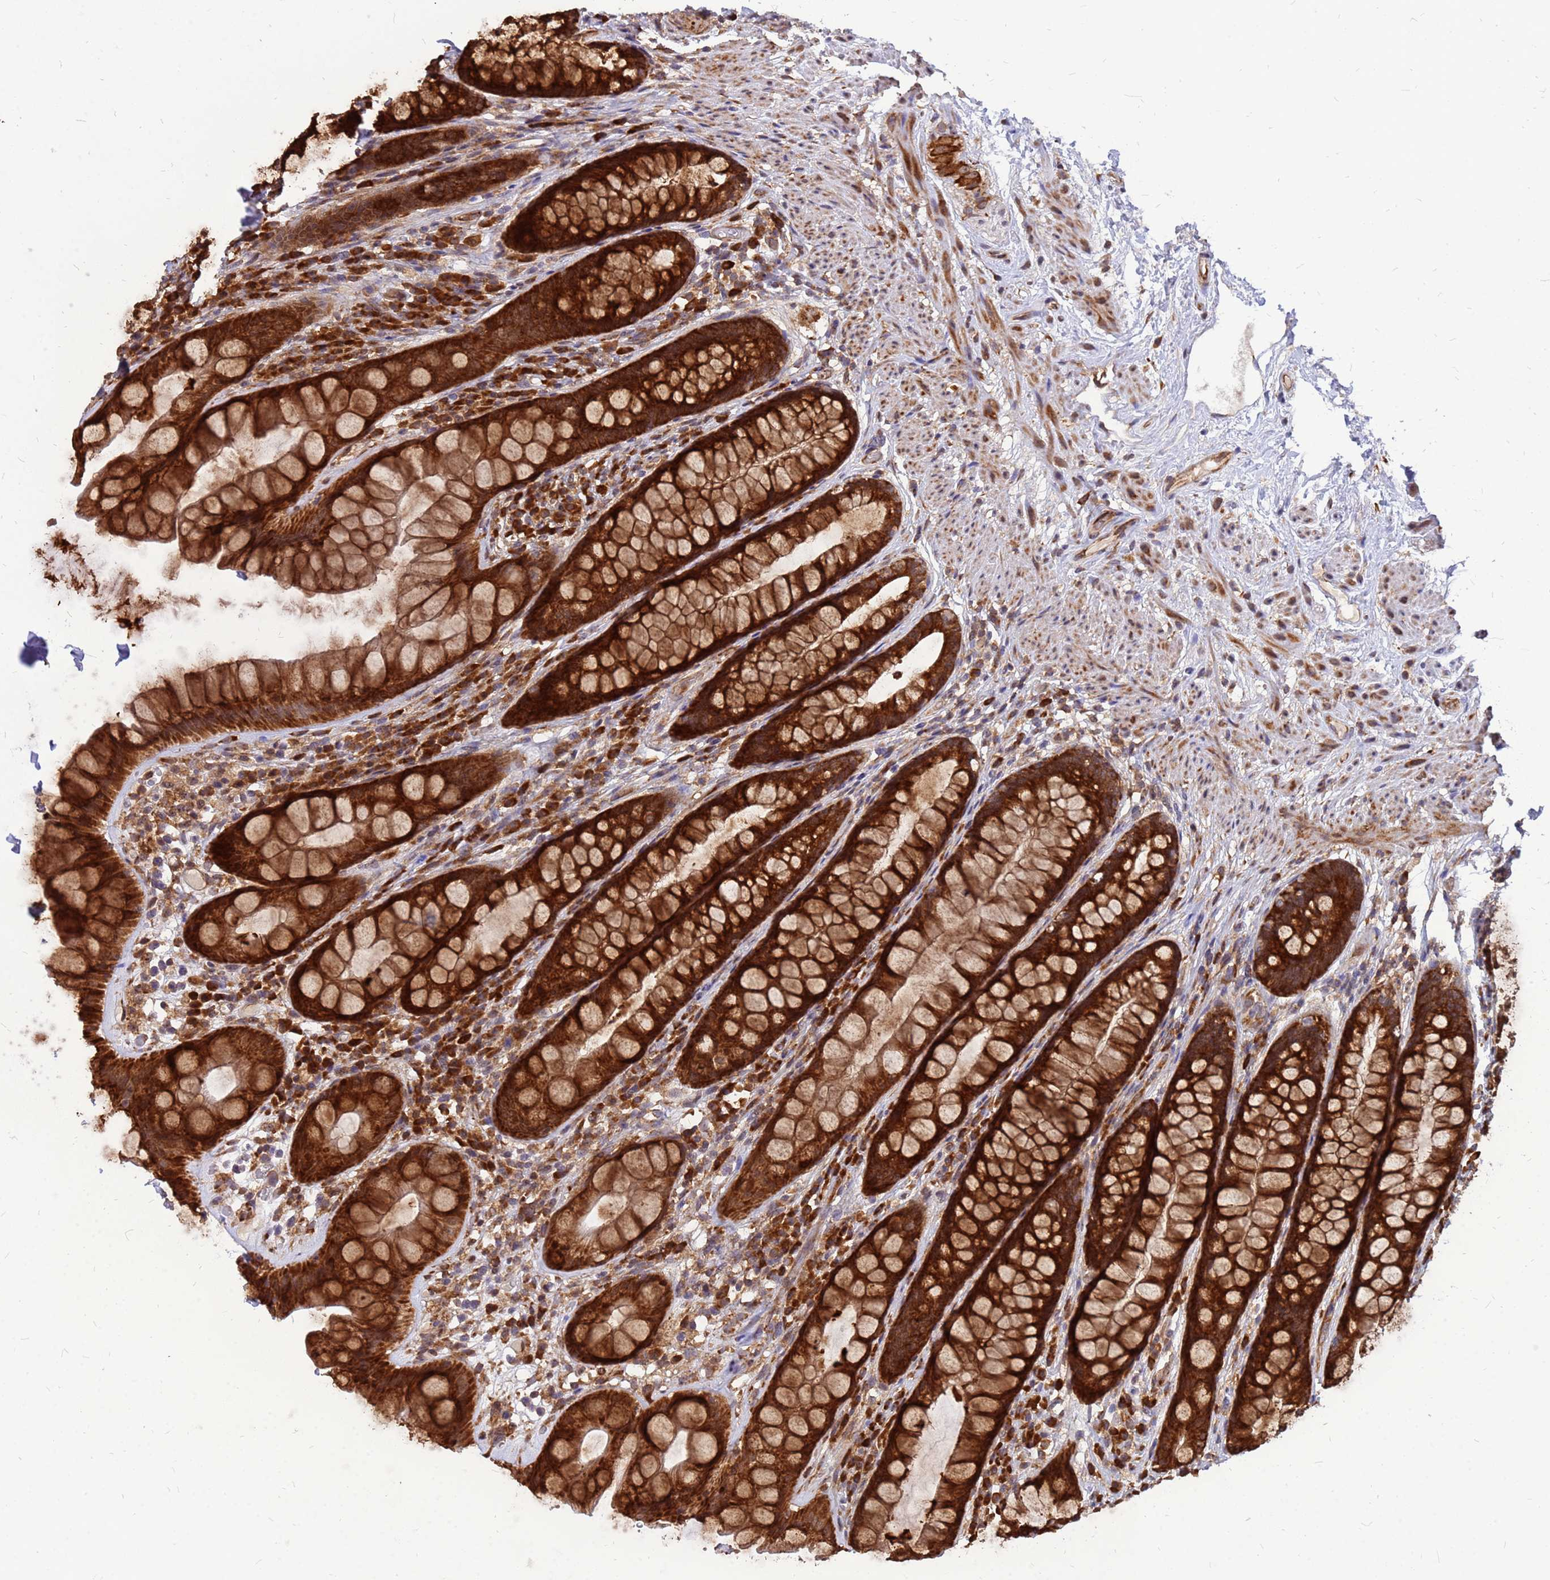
{"staining": {"intensity": "strong", "quantity": ">75%", "location": "cytoplasmic/membranous"}, "tissue": "rectum", "cell_type": "Glandular cells", "image_type": "normal", "snomed": [{"axis": "morphology", "description": "Normal tissue, NOS"}, {"axis": "topography", "description": "Rectum"}], "caption": "A high-resolution photomicrograph shows IHC staining of benign rectum, which demonstrates strong cytoplasmic/membranous staining in about >75% of glandular cells.", "gene": "RPL8", "patient": {"sex": "male", "age": 74}}